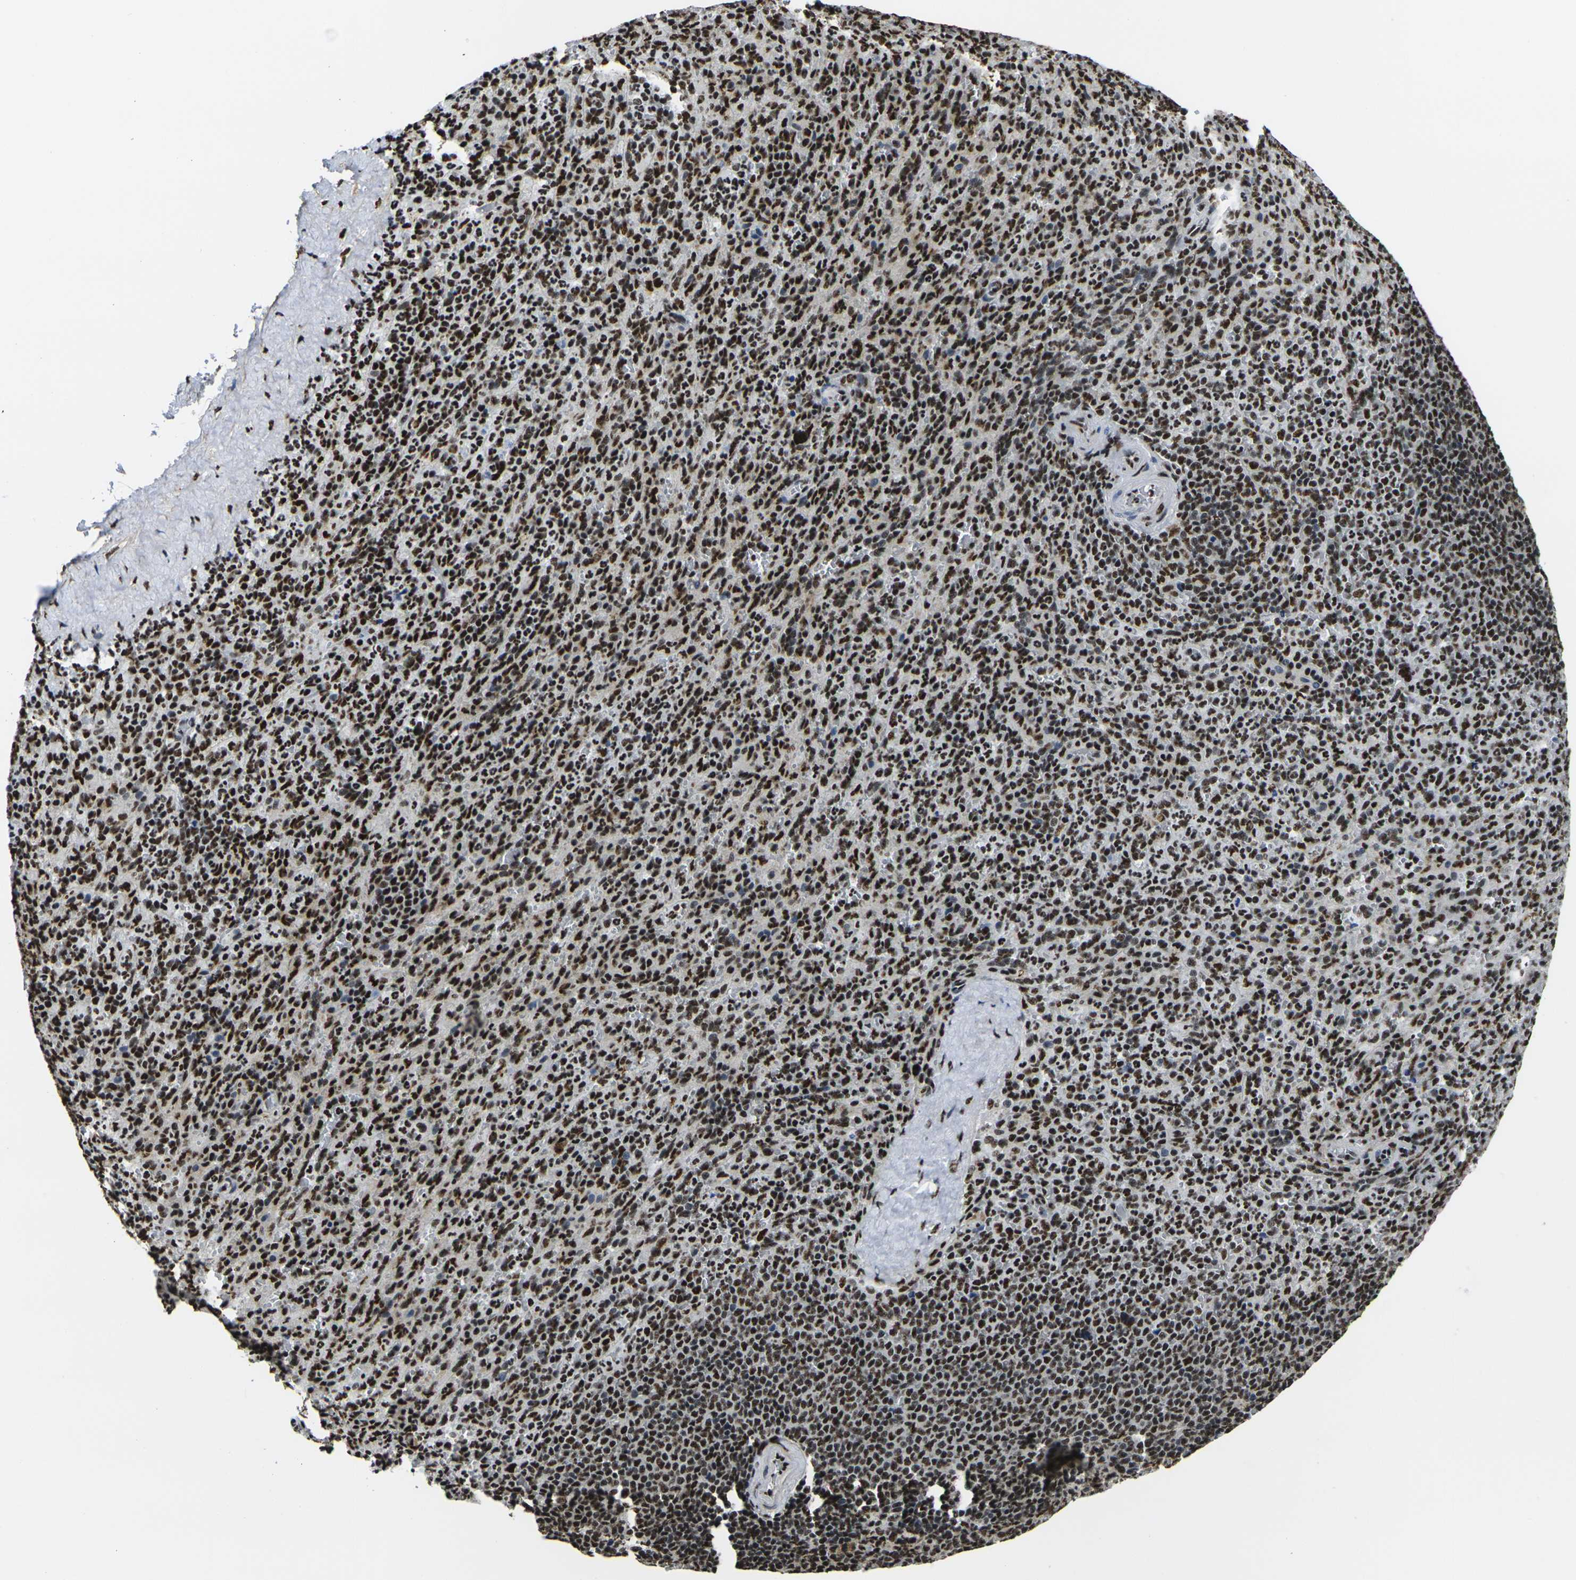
{"staining": {"intensity": "strong", "quantity": ">75%", "location": "nuclear"}, "tissue": "spleen", "cell_type": "Cells in red pulp", "image_type": "normal", "snomed": [{"axis": "morphology", "description": "Normal tissue, NOS"}, {"axis": "topography", "description": "Spleen"}], "caption": "Protein staining reveals strong nuclear positivity in approximately >75% of cells in red pulp in normal spleen. Nuclei are stained in blue.", "gene": "SMARCC1", "patient": {"sex": "male", "age": 36}}